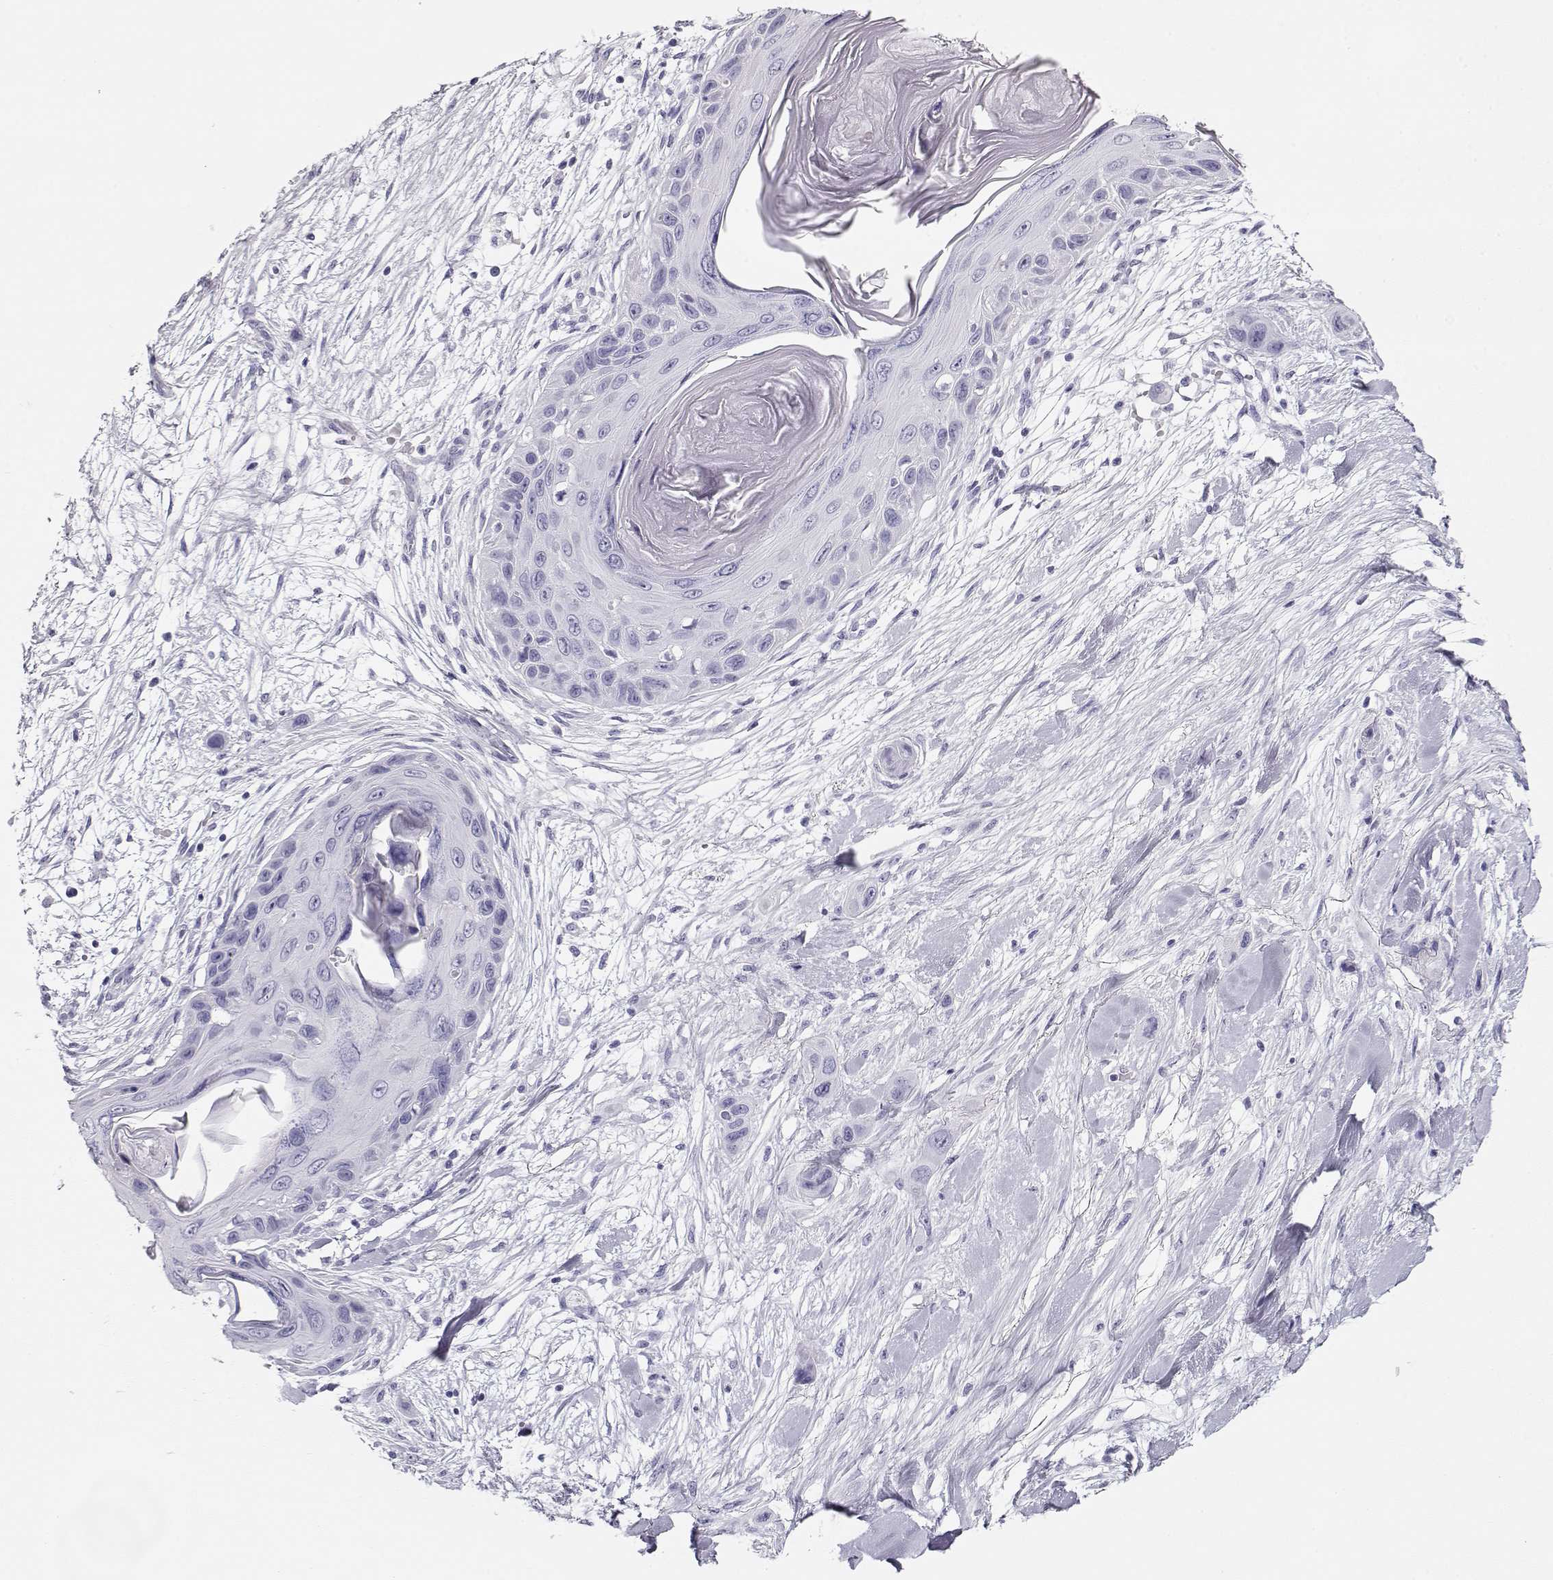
{"staining": {"intensity": "negative", "quantity": "none", "location": "none"}, "tissue": "skin cancer", "cell_type": "Tumor cells", "image_type": "cancer", "snomed": [{"axis": "morphology", "description": "Squamous cell carcinoma, NOS"}, {"axis": "topography", "description": "Skin"}], "caption": "There is no significant staining in tumor cells of squamous cell carcinoma (skin). (DAB IHC visualized using brightfield microscopy, high magnification).", "gene": "MAGEC1", "patient": {"sex": "male", "age": 79}}